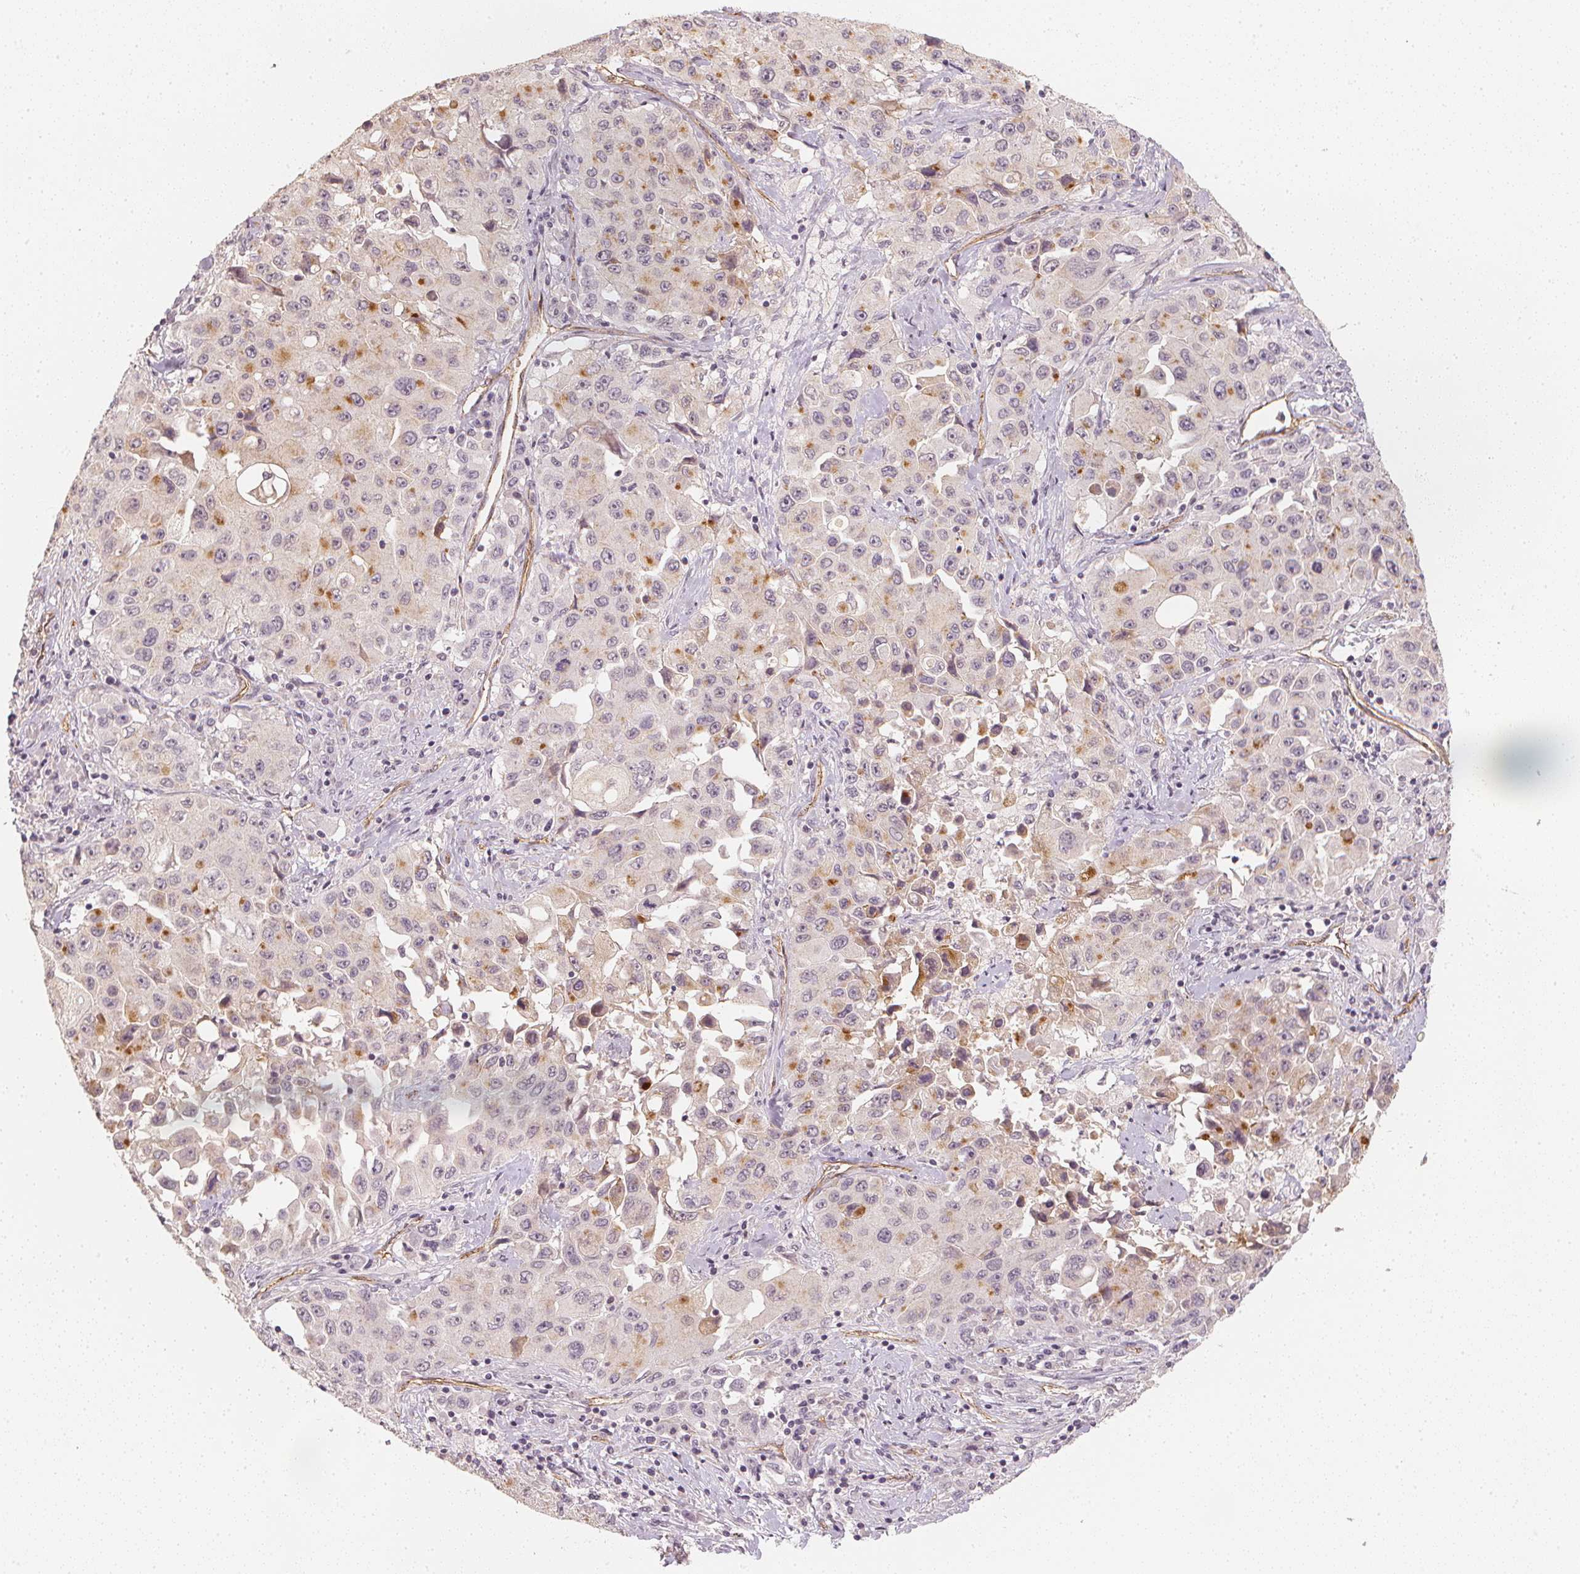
{"staining": {"intensity": "moderate", "quantity": "<25%", "location": "cytoplasmic/membranous"}, "tissue": "lung cancer", "cell_type": "Tumor cells", "image_type": "cancer", "snomed": [{"axis": "morphology", "description": "Squamous cell carcinoma, NOS"}, {"axis": "topography", "description": "Lung"}], "caption": "Brown immunohistochemical staining in human lung cancer demonstrates moderate cytoplasmic/membranous expression in about <25% of tumor cells.", "gene": "CIB1", "patient": {"sex": "male", "age": 63}}